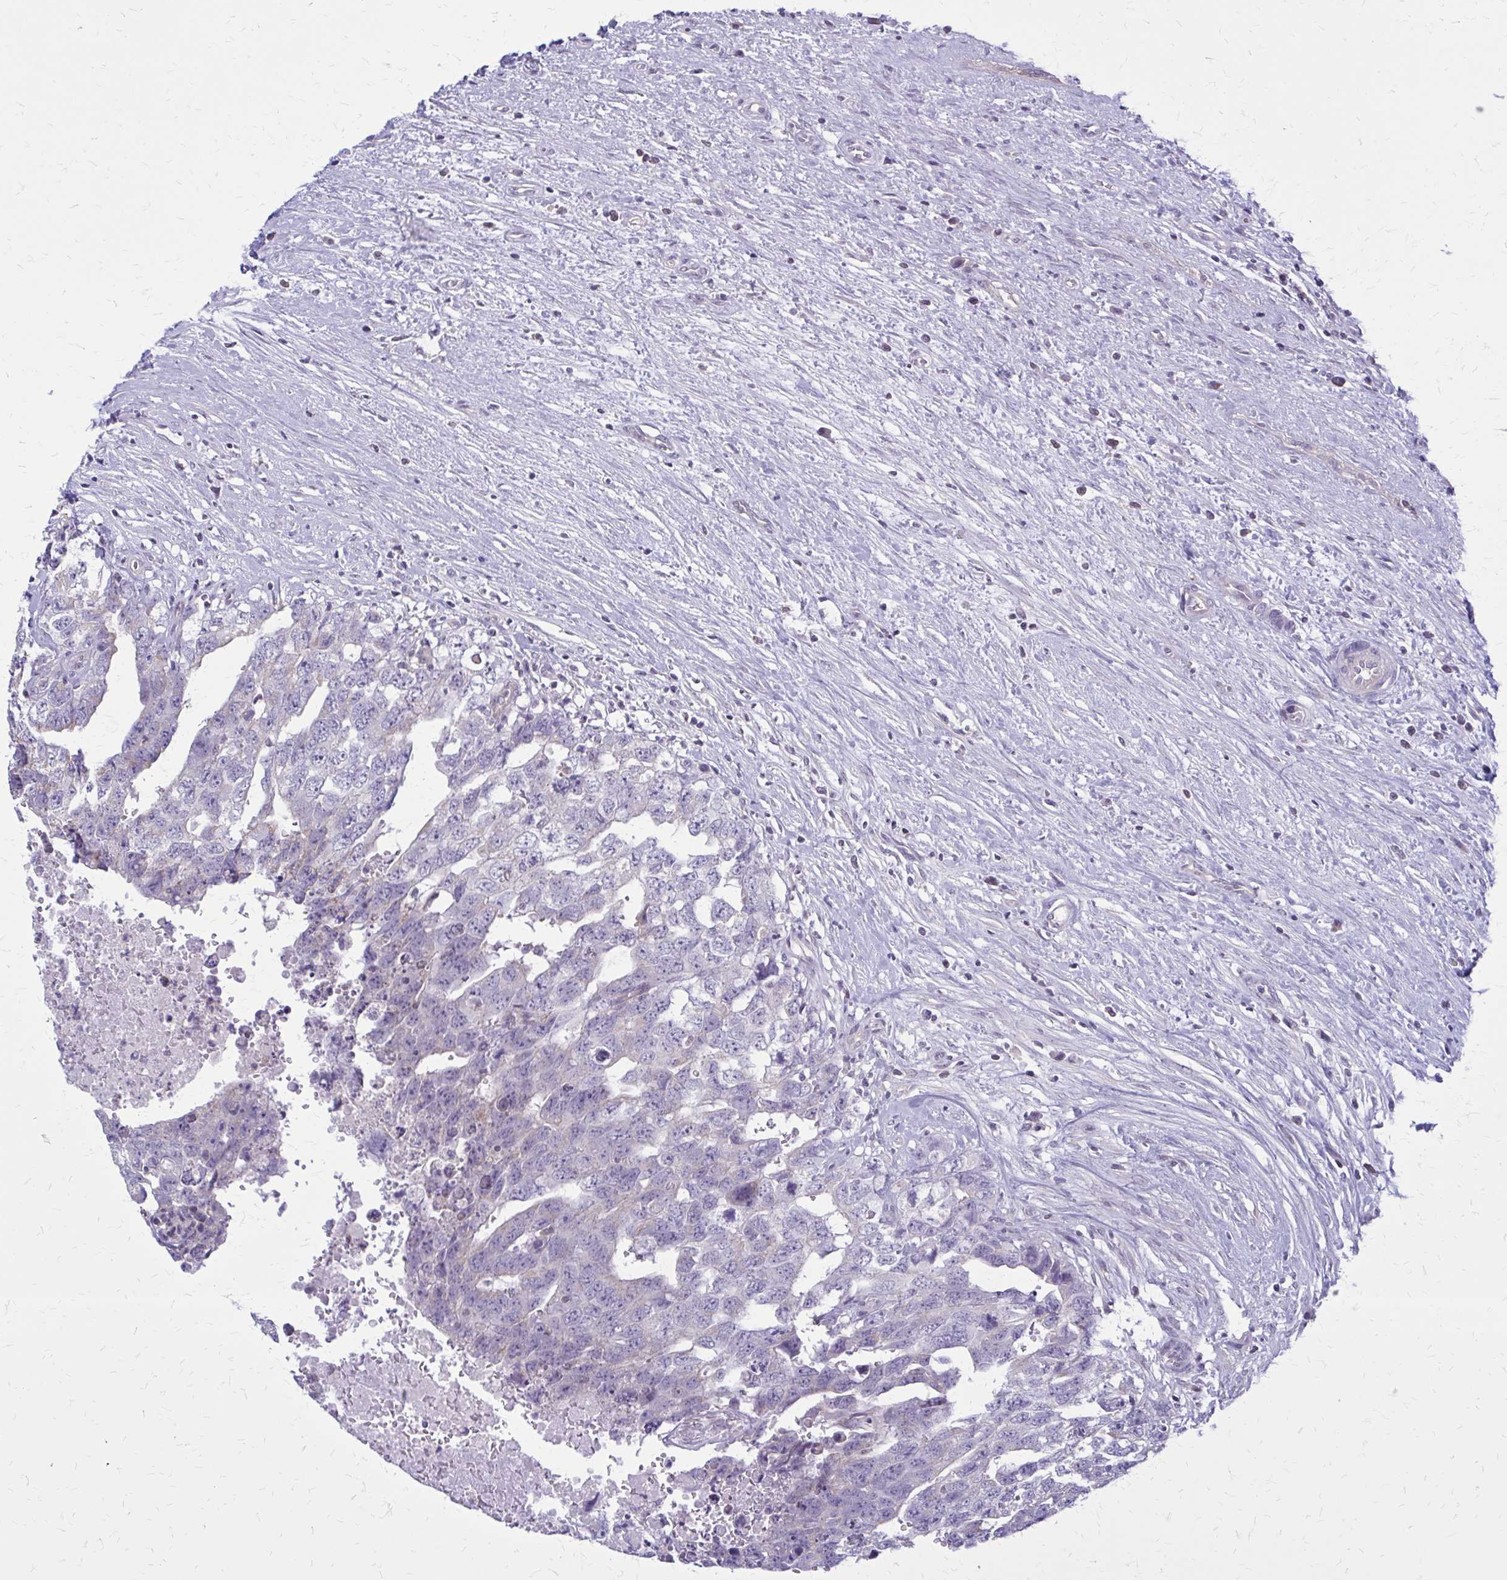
{"staining": {"intensity": "moderate", "quantity": "<25%", "location": "cytoplasmic/membranous"}, "tissue": "testis cancer", "cell_type": "Tumor cells", "image_type": "cancer", "snomed": [{"axis": "morphology", "description": "Seminoma, NOS"}, {"axis": "morphology", "description": "Carcinoma, Embryonal, NOS"}, {"axis": "topography", "description": "Testis"}], "caption": "Testis cancer stained with DAB (3,3'-diaminobenzidine) immunohistochemistry displays low levels of moderate cytoplasmic/membranous staining in approximately <25% of tumor cells. (DAB IHC, brown staining for protein, blue staining for nuclei).", "gene": "DBI", "patient": {"sex": "male", "age": 29}}